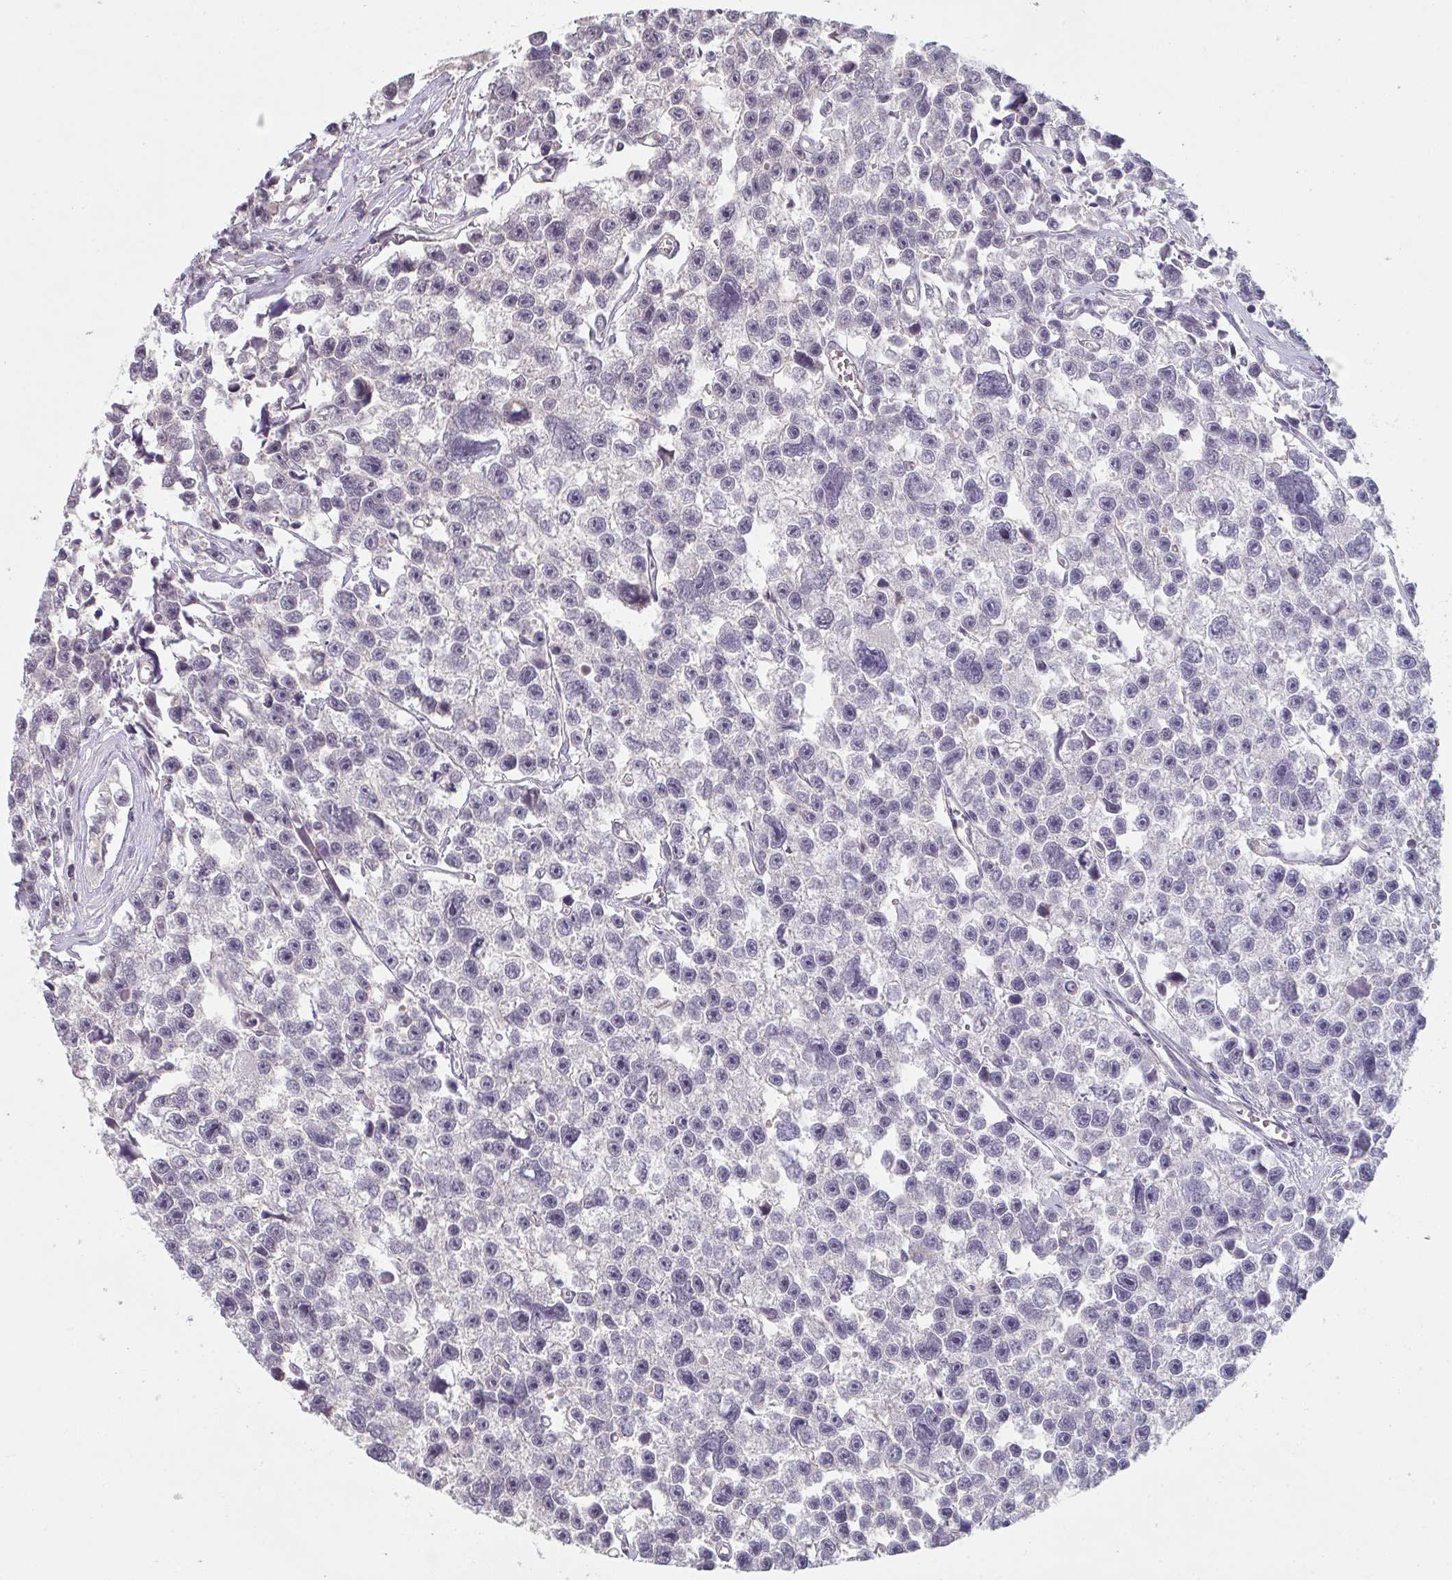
{"staining": {"intensity": "negative", "quantity": "none", "location": "none"}, "tissue": "testis cancer", "cell_type": "Tumor cells", "image_type": "cancer", "snomed": [{"axis": "morphology", "description": "Seminoma, NOS"}, {"axis": "topography", "description": "Testis"}], "caption": "An immunohistochemistry (IHC) image of testis cancer (seminoma) is shown. There is no staining in tumor cells of testis cancer (seminoma).", "gene": "ZNF214", "patient": {"sex": "male", "age": 26}}